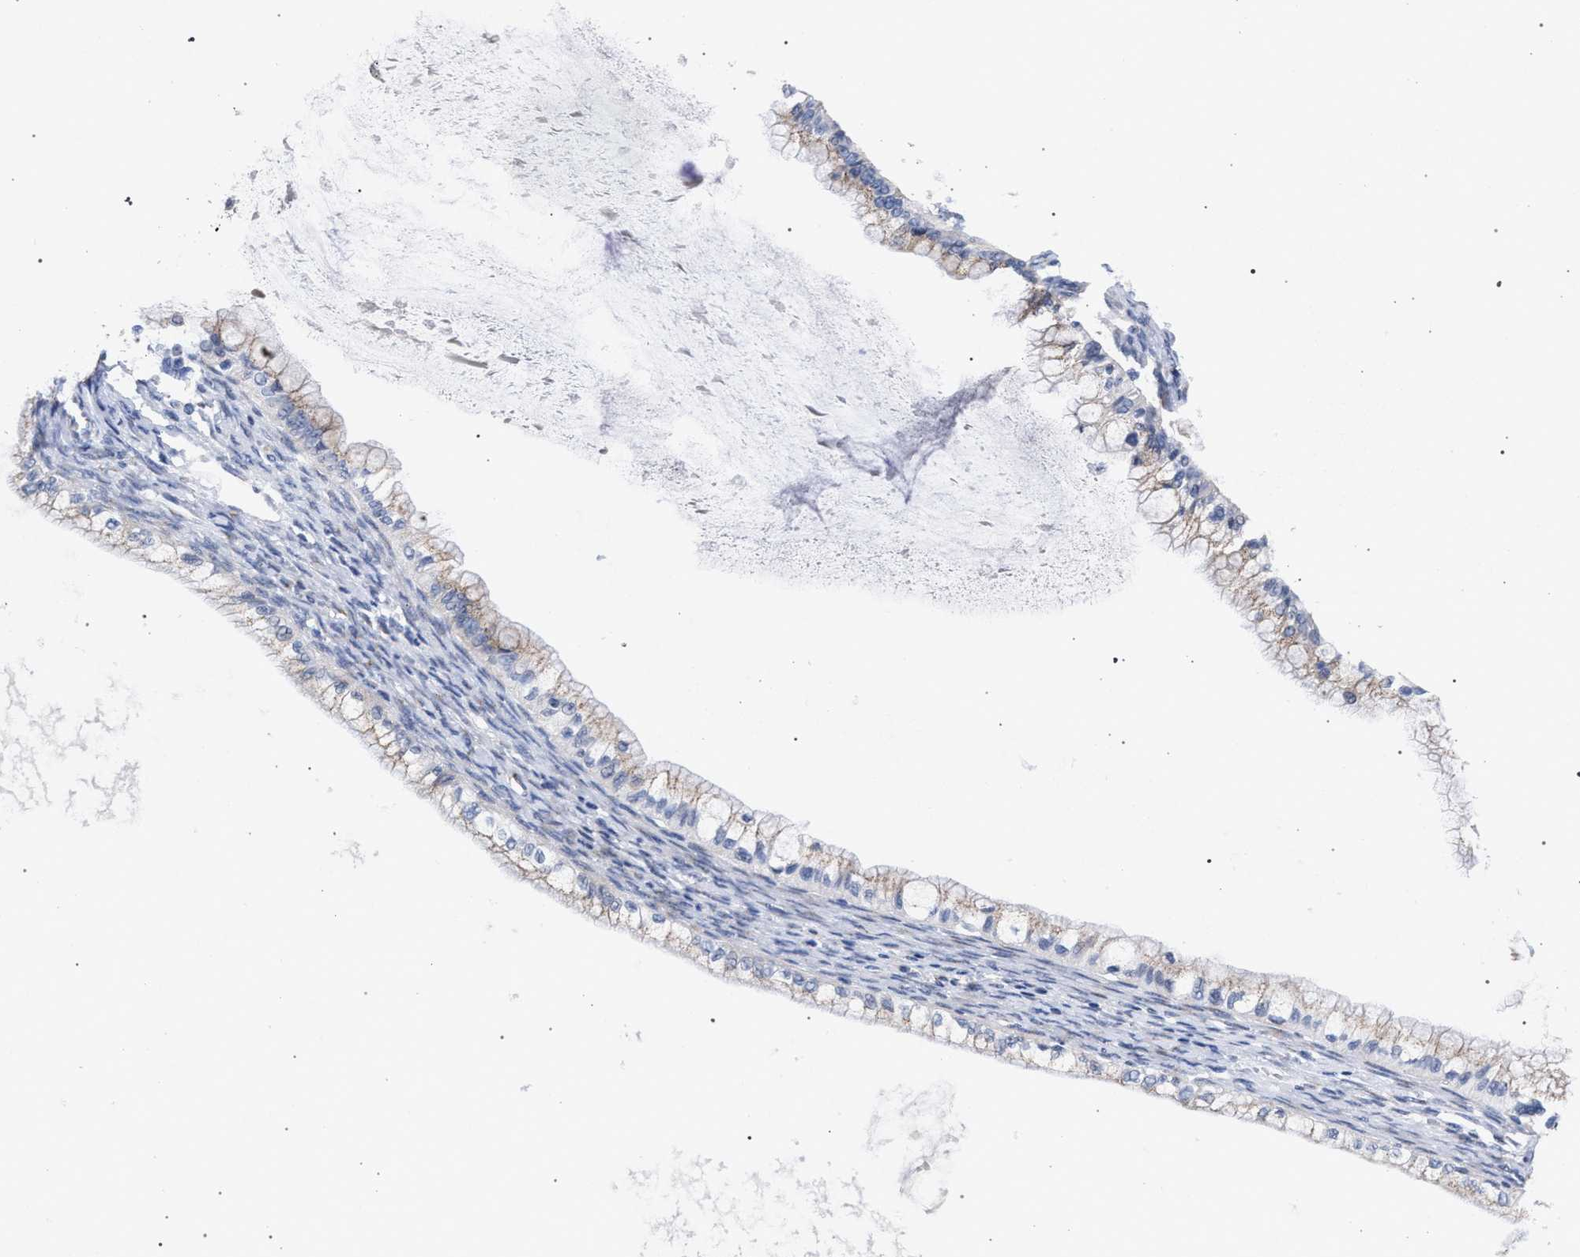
{"staining": {"intensity": "weak", "quantity": "25%-75%", "location": "cytoplasmic/membranous"}, "tissue": "ovarian cancer", "cell_type": "Tumor cells", "image_type": "cancer", "snomed": [{"axis": "morphology", "description": "Cystadenocarcinoma, mucinous, NOS"}, {"axis": "topography", "description": "Ovary"}], "caption": "An image of human ovarian mucinous cystadenocarcinoma stained for a protein demonstrates weak cytoplasmic/membranous brown staining in tumor cells.", "gene": "GOLGA2", "patient": {"sex": "female", "age": 57}}